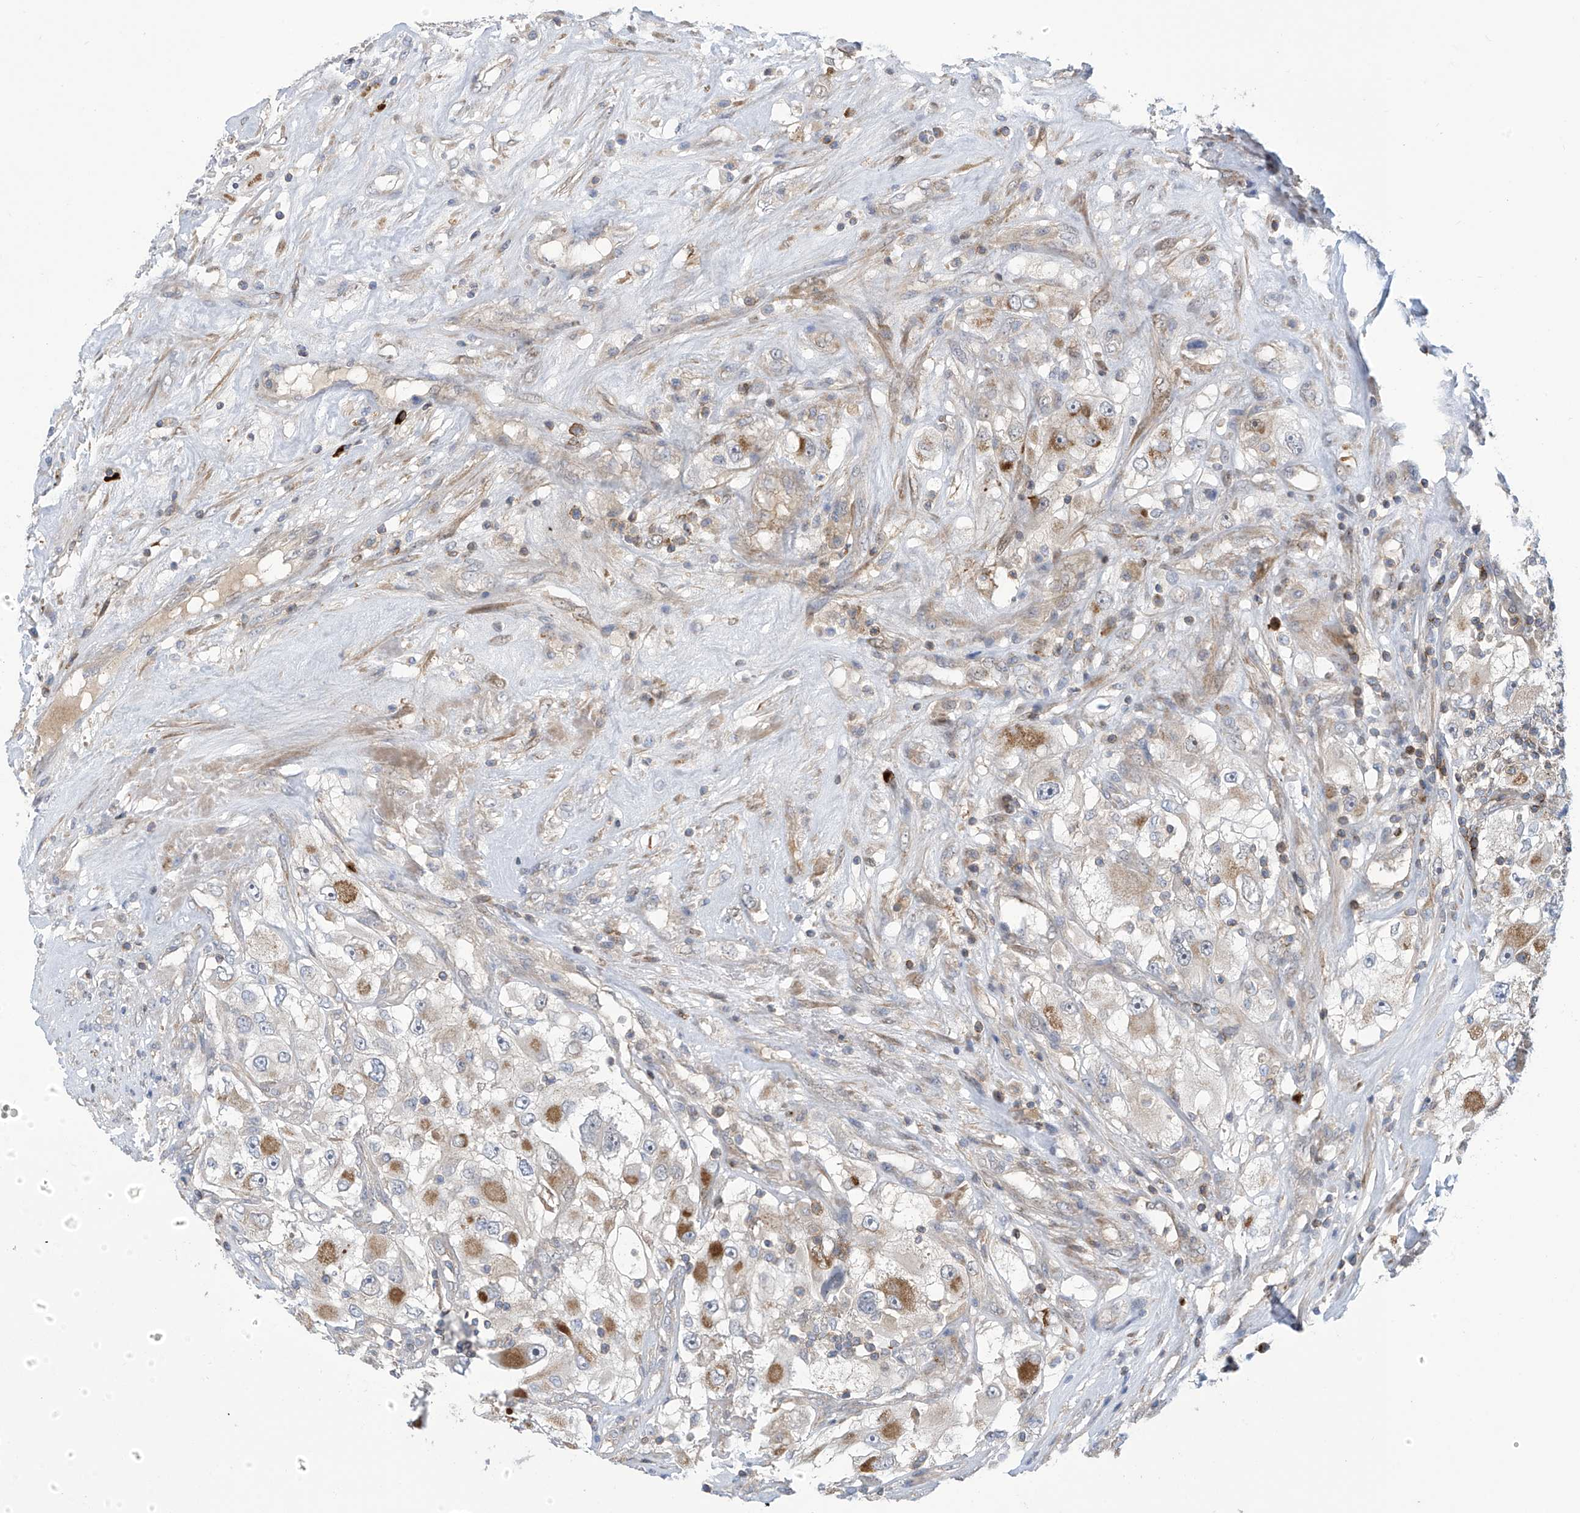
{"staining": {"intensity": "moderate", "quantity": "25%-75%", "location": "cytoplasmic/membranous"}, "tissue": "renal cancer", "cell_type": "Tumor cells", "image_type": "cancer", "snomed": [{"axis": "morphology", "description": "Adenocarcinoma, NOS"}, {"axis": "topography", "description": "Kidney"}], "caption": "Moderate cytoplasmic/membranous positivity for a protein is seen in approximately 25%-75% of tumor cells of renal adenocarcinoma using IHC.", "gene": "IBA57", "patient": {"sex": "female", "age": 52}}